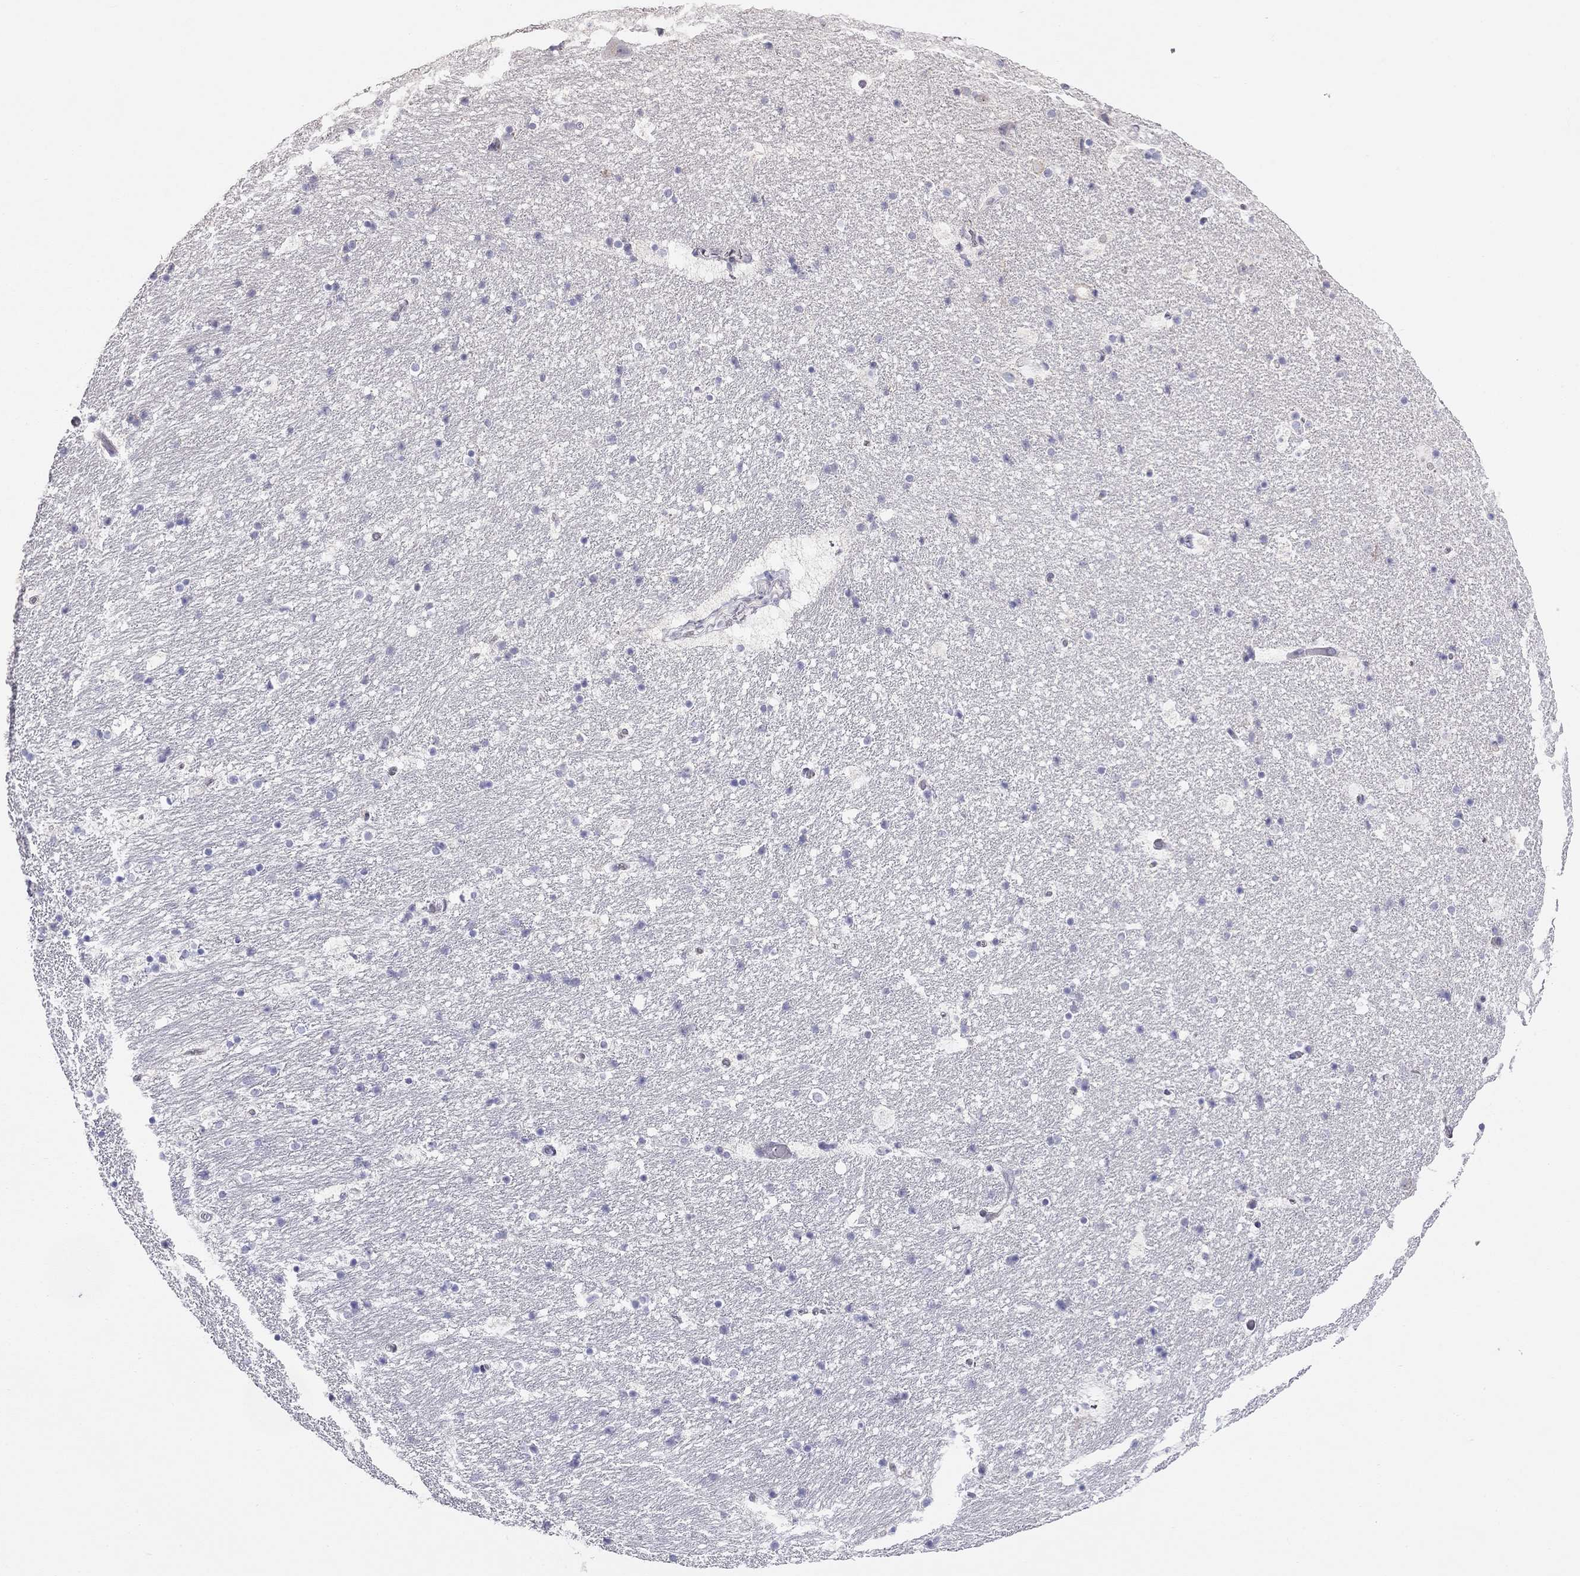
{"staining": {"intensity": "negative", "quantity": "none", "location": "none"}, "tissue": "hippocampus", "cell_type": "Glial cells", "image_type": "normal", "snomed": [{"axis": "morphology", "description": "Normal tissue, NOS"}, {"axis": "topography", "description": "Hippocampus"}], "caption": "A photomicrograph of human hippocampus is negative for staining in glial cells.", "gene": "KCNV2", "patient": {"sex": "male", "age": 51}}